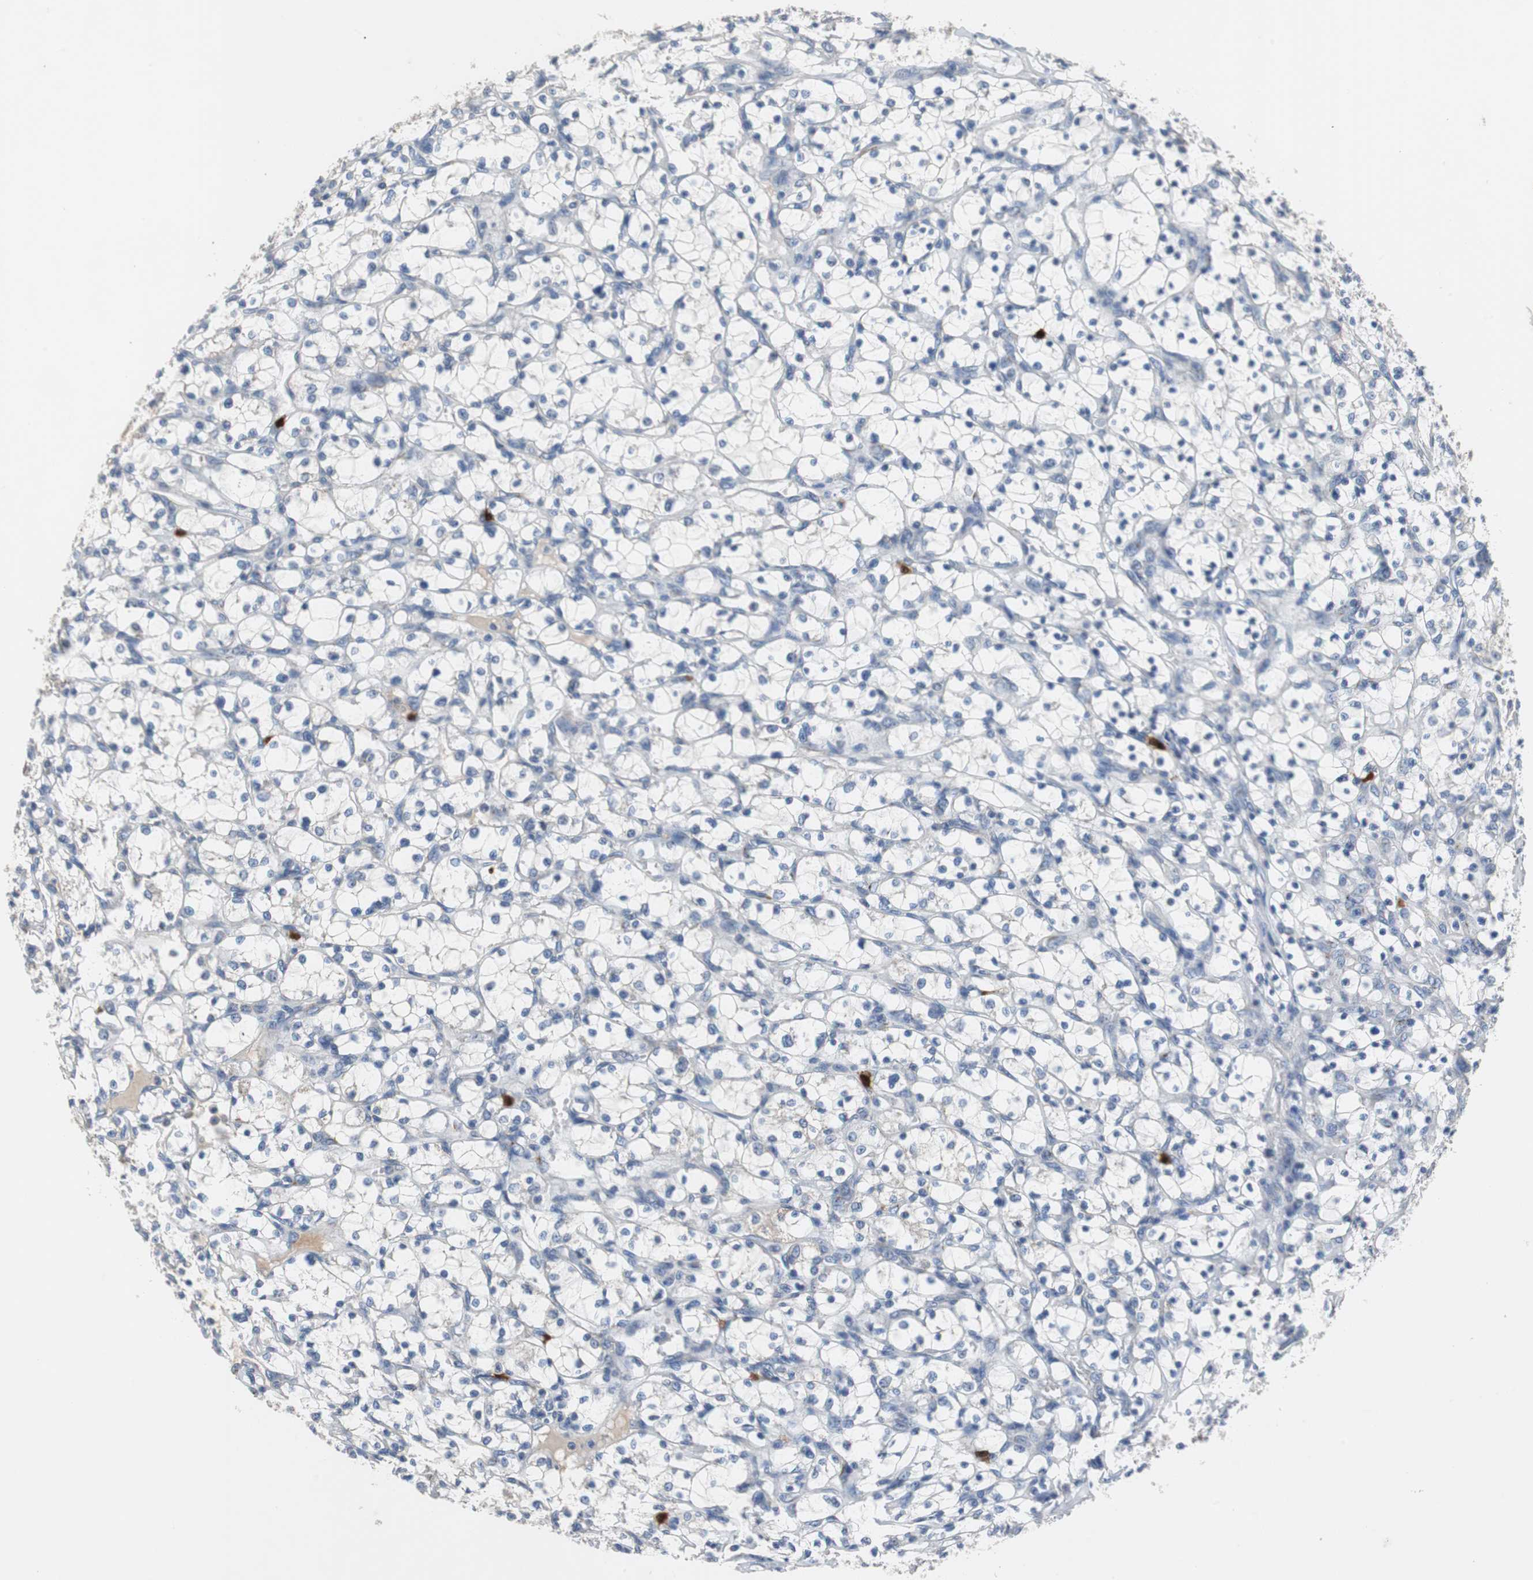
{"staining": {"intensity": "negative", "quantity": "none", "location": "none"}, "tissue": "renal cancer", "cell_type": "Tumor cells", "image_type": "cancer", "snomed": [{"axis": "morphology", "description": "Adenocarcinoma, NOS"}, {"axis": "topography", "description": "Kidney"}], "caption": "Human renal cancer (adenocarcinoma) stained for a protein using immunohistochemistry shows no staining in tumor cells.", "gene": "CALB2", "patient": {"sex": "female", "age": 69}}